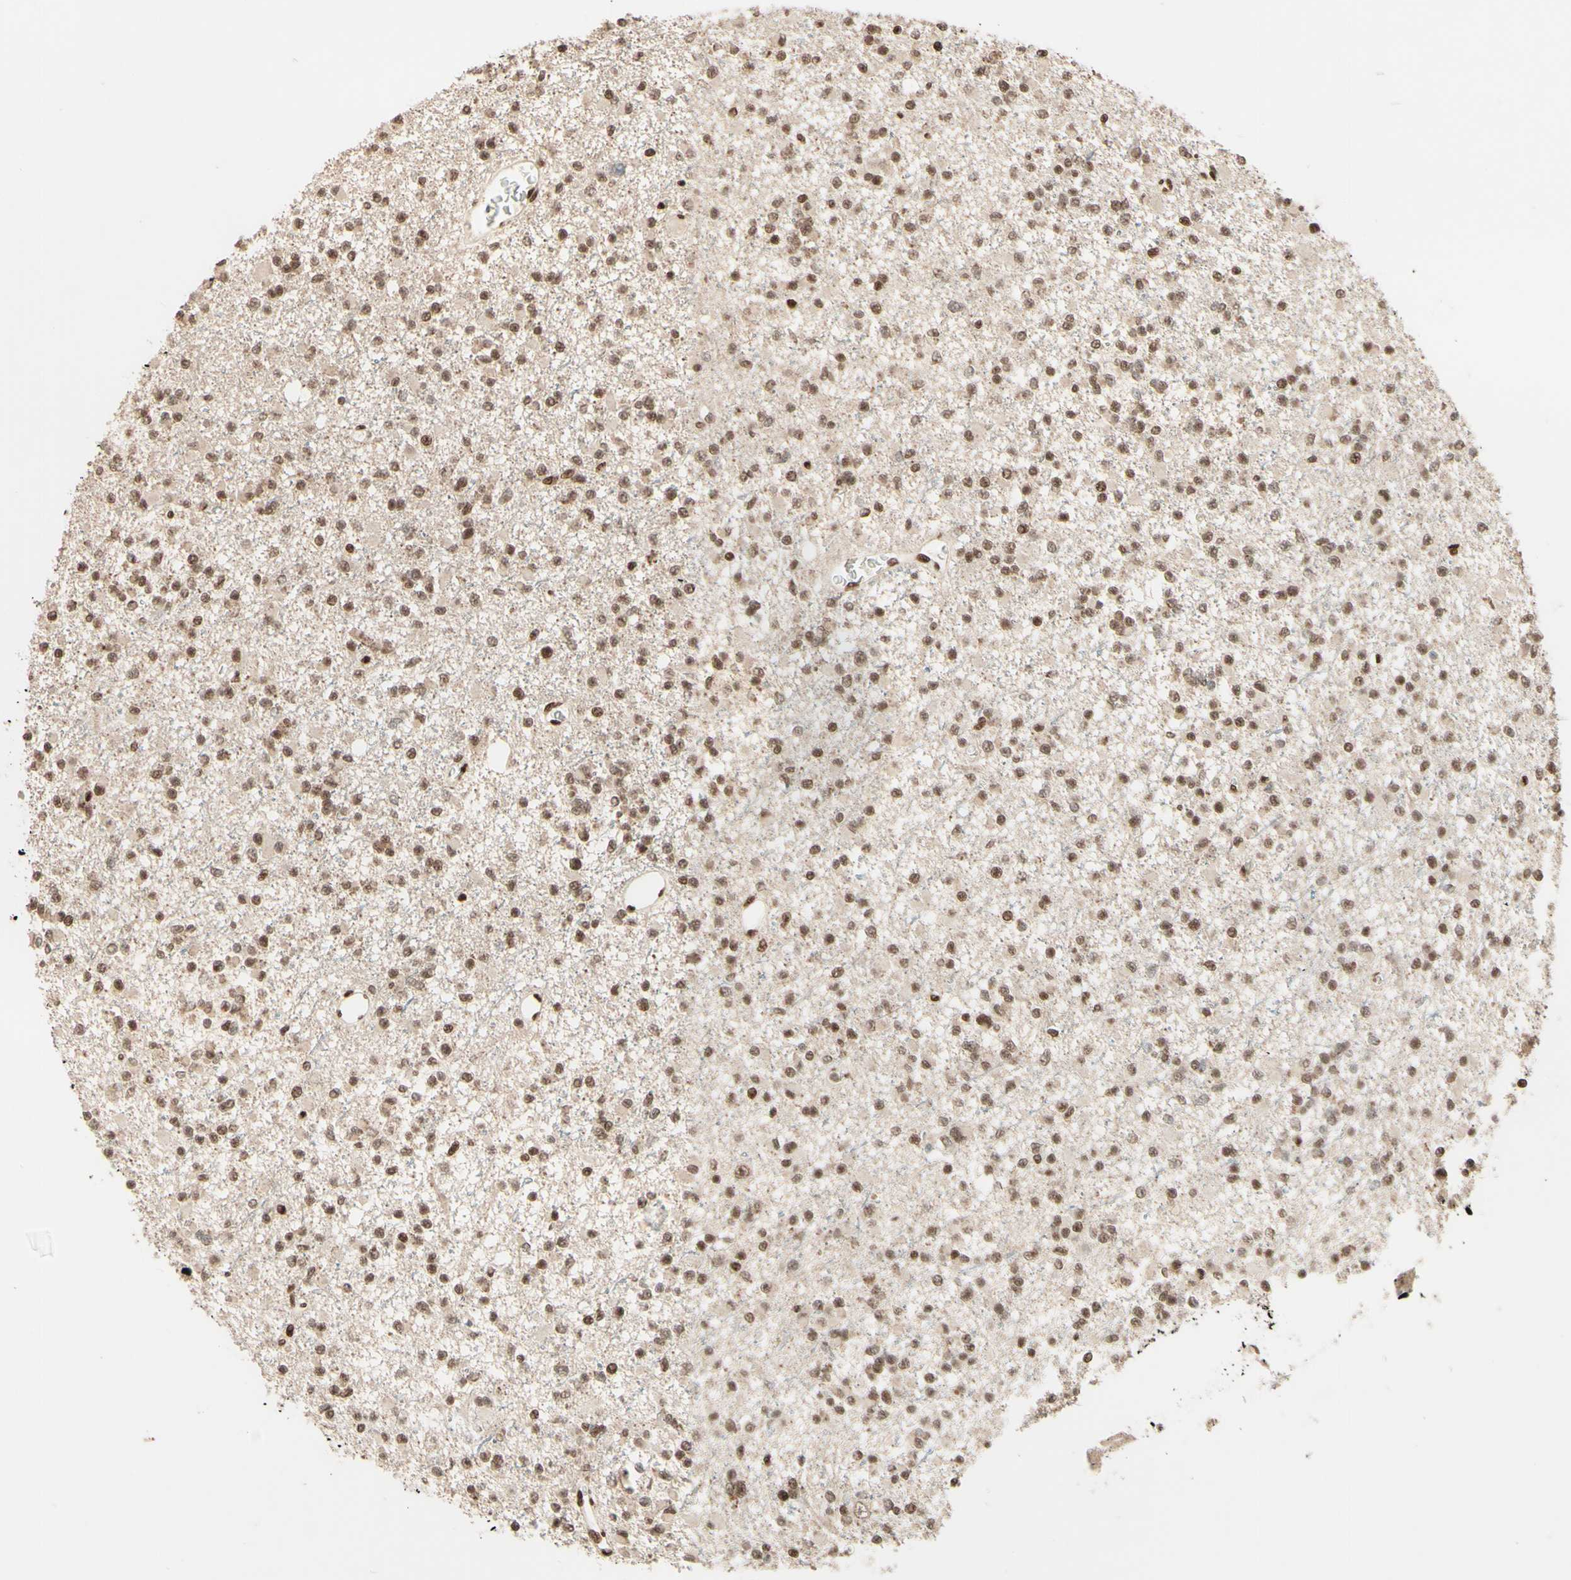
{"staining": {"intensity": "moderate", "quantity": ">75%", "location": "nuclear"}, "tissue": "glioma", "cell_type": "Tumor cells", "image_type": "cancer", "snomed": [{"axis": "morphology", "description": "Glioma, malignant, Low grade"}, {"axis": "topography", "description": "Brain"}], "caption": "This is an image of IHC staining of malignant glioma (low-grade), which shows moderate staining in the nuclear of tumor cells.", "gene": "NR3C1", "patient": {"sex": "female", "age": 22}}